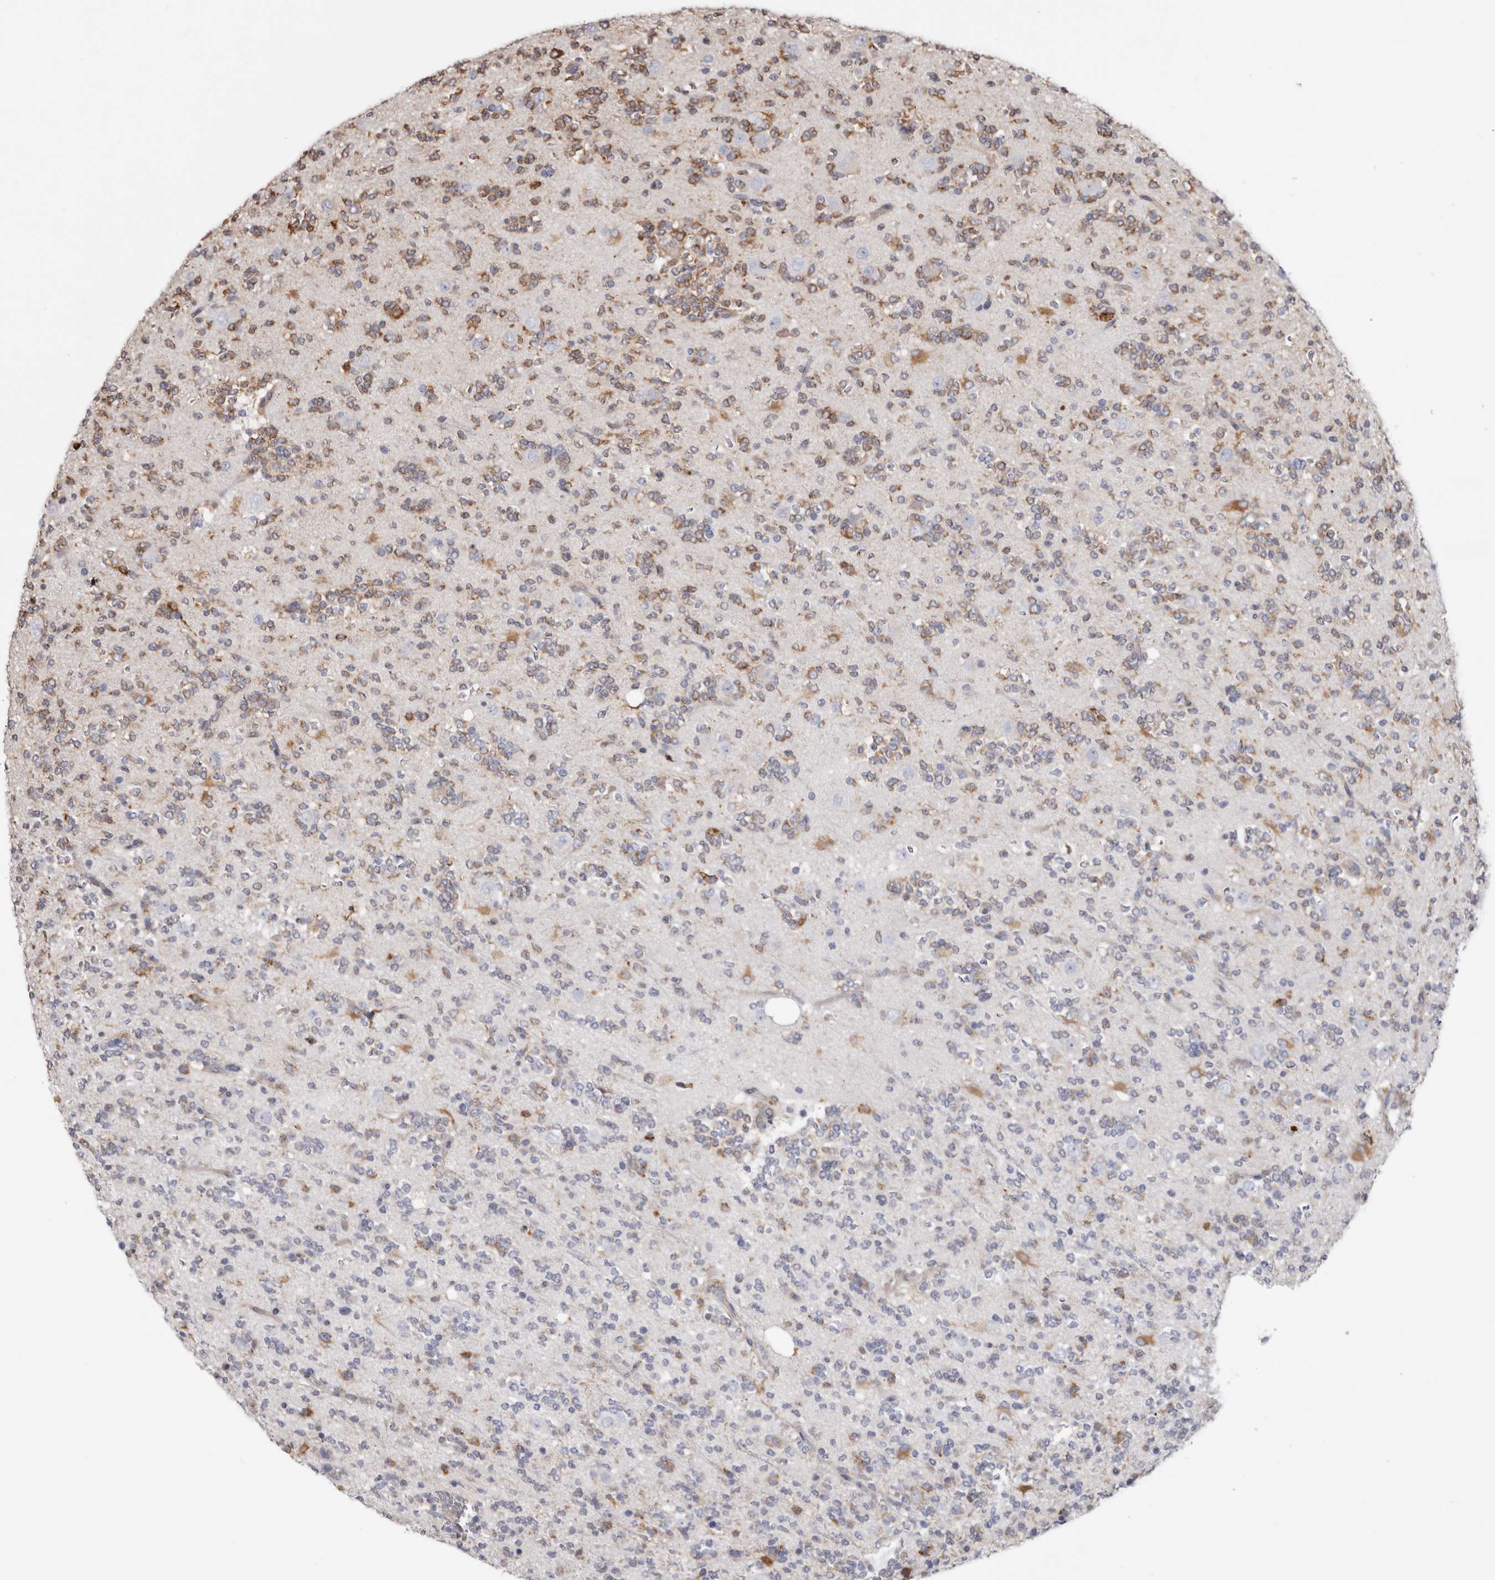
{"staining": {"intensity": "moderate", "quantity": "<25%", "location": "cytoplasmic/membranous"}, "tissue": "glioma", "cell_type": "Tumor cells", "image_type": "cancer", "snomed": [{"axis": "morphology", "description": "Glioma, malignant, High grade"}, {"axis": "topography", "description": "Brain"}], "caption": "A photomicrograph of human malignant high-grade glioma stained for a protein displays moderate cytoplasmic/membranous brown staining in tumor cells.", "gene": "SEMA3E", "patient": {"sex": "female", "age": 62}}